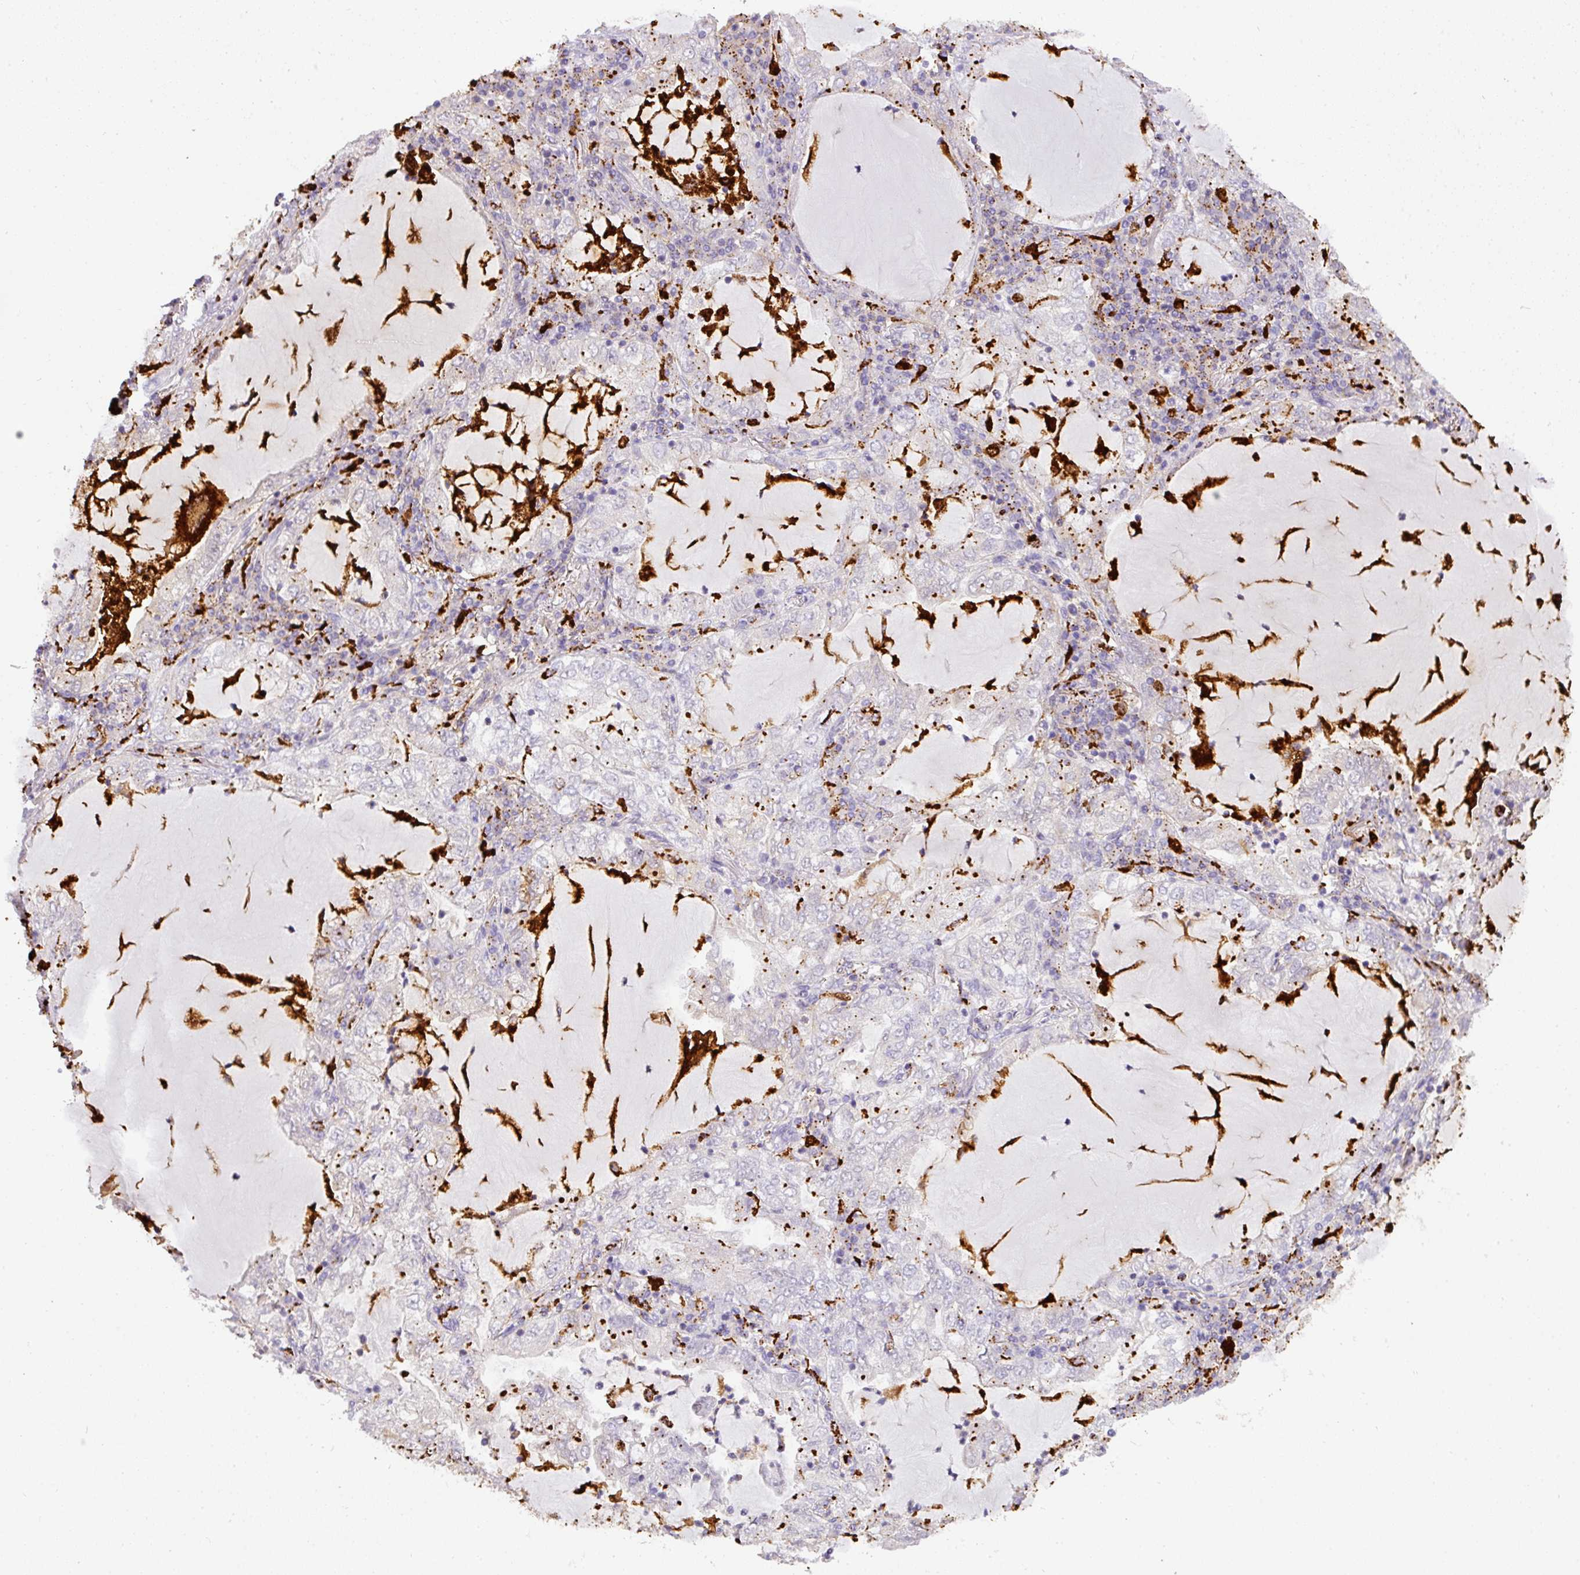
{"staining": {"intensity": "moderate", "quantity": "<25%", "location": "cytoplasmic/membranous"}, "tissue": "lung cancer", "cell_type": "Tumor cells", "image_type": "cancer", "snomed": [{"axis": "morphology", "description": "Adenocarcinoma, NOS"}, {"axis": "topography", "description": "Lung"}], "caption": "Lung cancer (adenocarcinoma) was stained to show a protein in brown. There is low levels of moderate cytoplasmic/membranous staining in approximately <25% of tumor cells.", "gene": "MMACHC", "patient": {"sex": "female", "age": 73}}